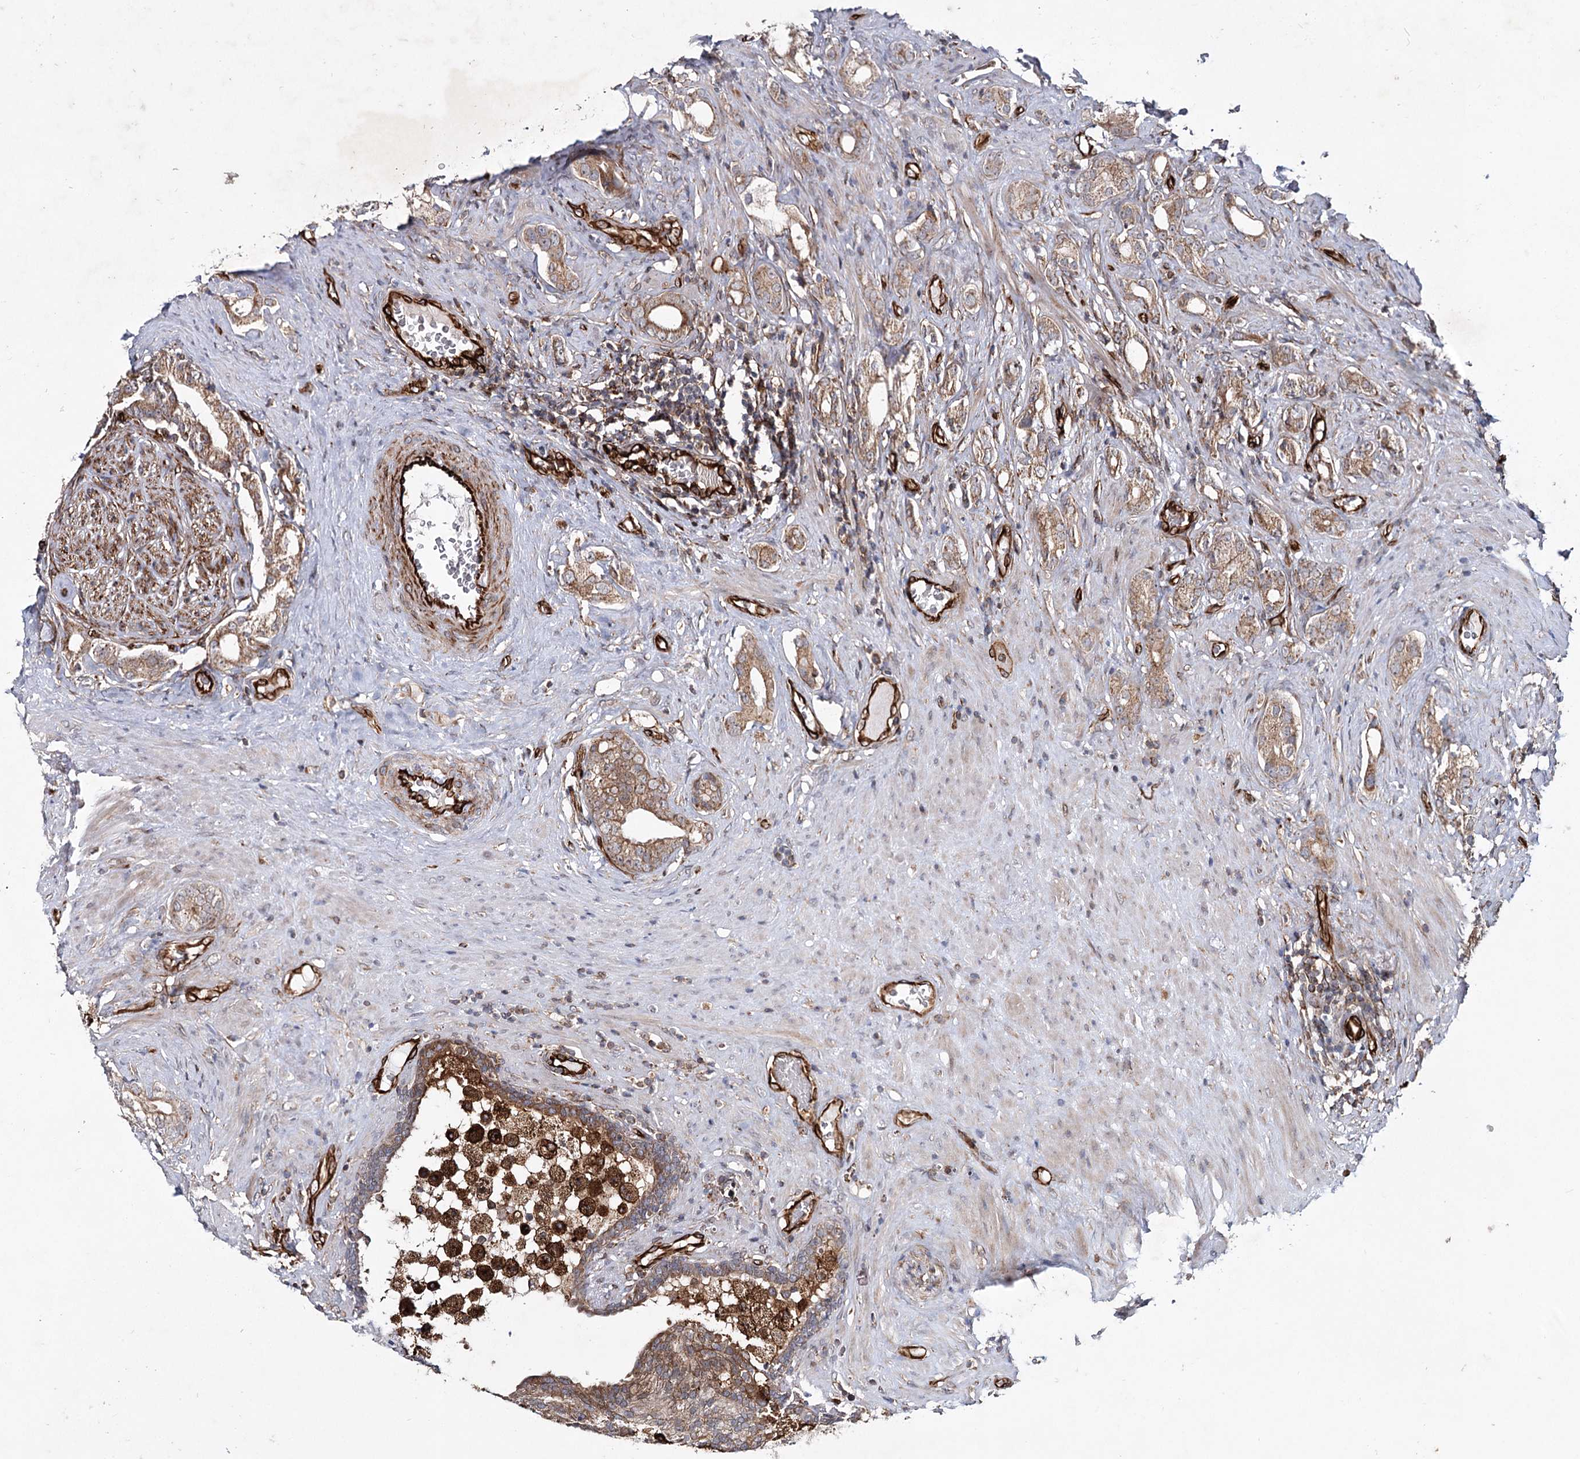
{"staining": {"intensity": "weak", "quantity": ">75%", "location": "cytoplasmic/membranous"}, "tissue": "prostate cancer", "cell_type": "Tumor cells", "image_type": "cancer", "snomed": [{"axis": "morphology", "description": "Adenocarcinoma, Low grade"}, {"axis": "topography", "description": "Prostate"}], "caption": "Human prostate cancer (adenocarcinoma (low-grade)) stained with a protein marker displays weak staining in tumor cells.", "gene": "DPEP2", "patient": {"sex": "male", "age": 71}}